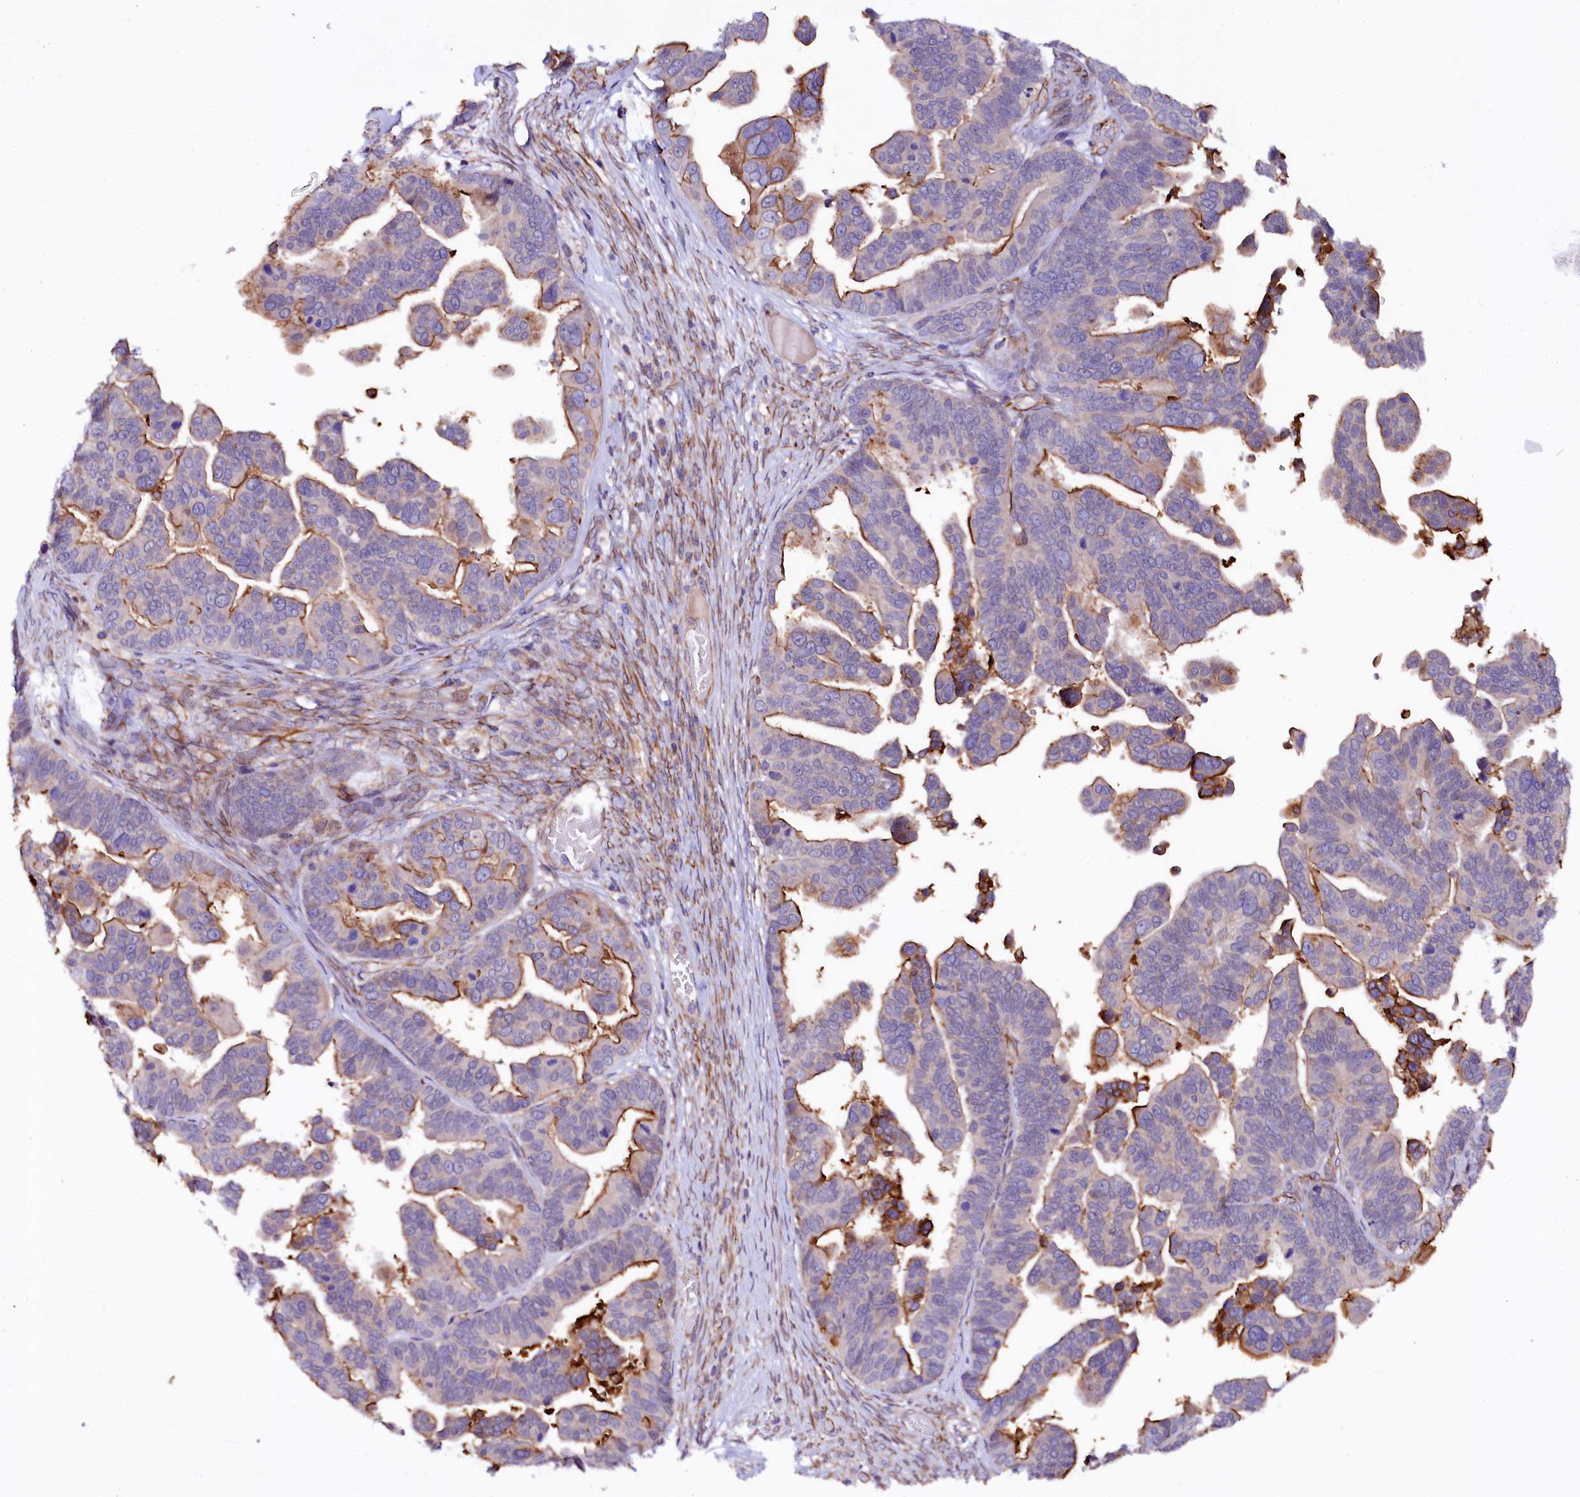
{"staining": {"intensity": "strong", "quantity": "<25%", "location": "cytoplasmic/membranous"}, "tissue": "ovarian cancer", "cell_type": "Tumor cells", "image_type": "cancer", "snomed": [{"axis": "morphology", "description": "Cystadenocarcinoma, serous, NOS"}, {"axis": "topography", "description": "Ovary"}], "caption": "This image demonstrates immunohistochemistry (IHC) staining of ovarian cancer, with medium strong cytoplasmic/membranous staining in about <25% of tumor cells.", "gene": "TTC12", "patient": {"sex": "female", "age": 56}}